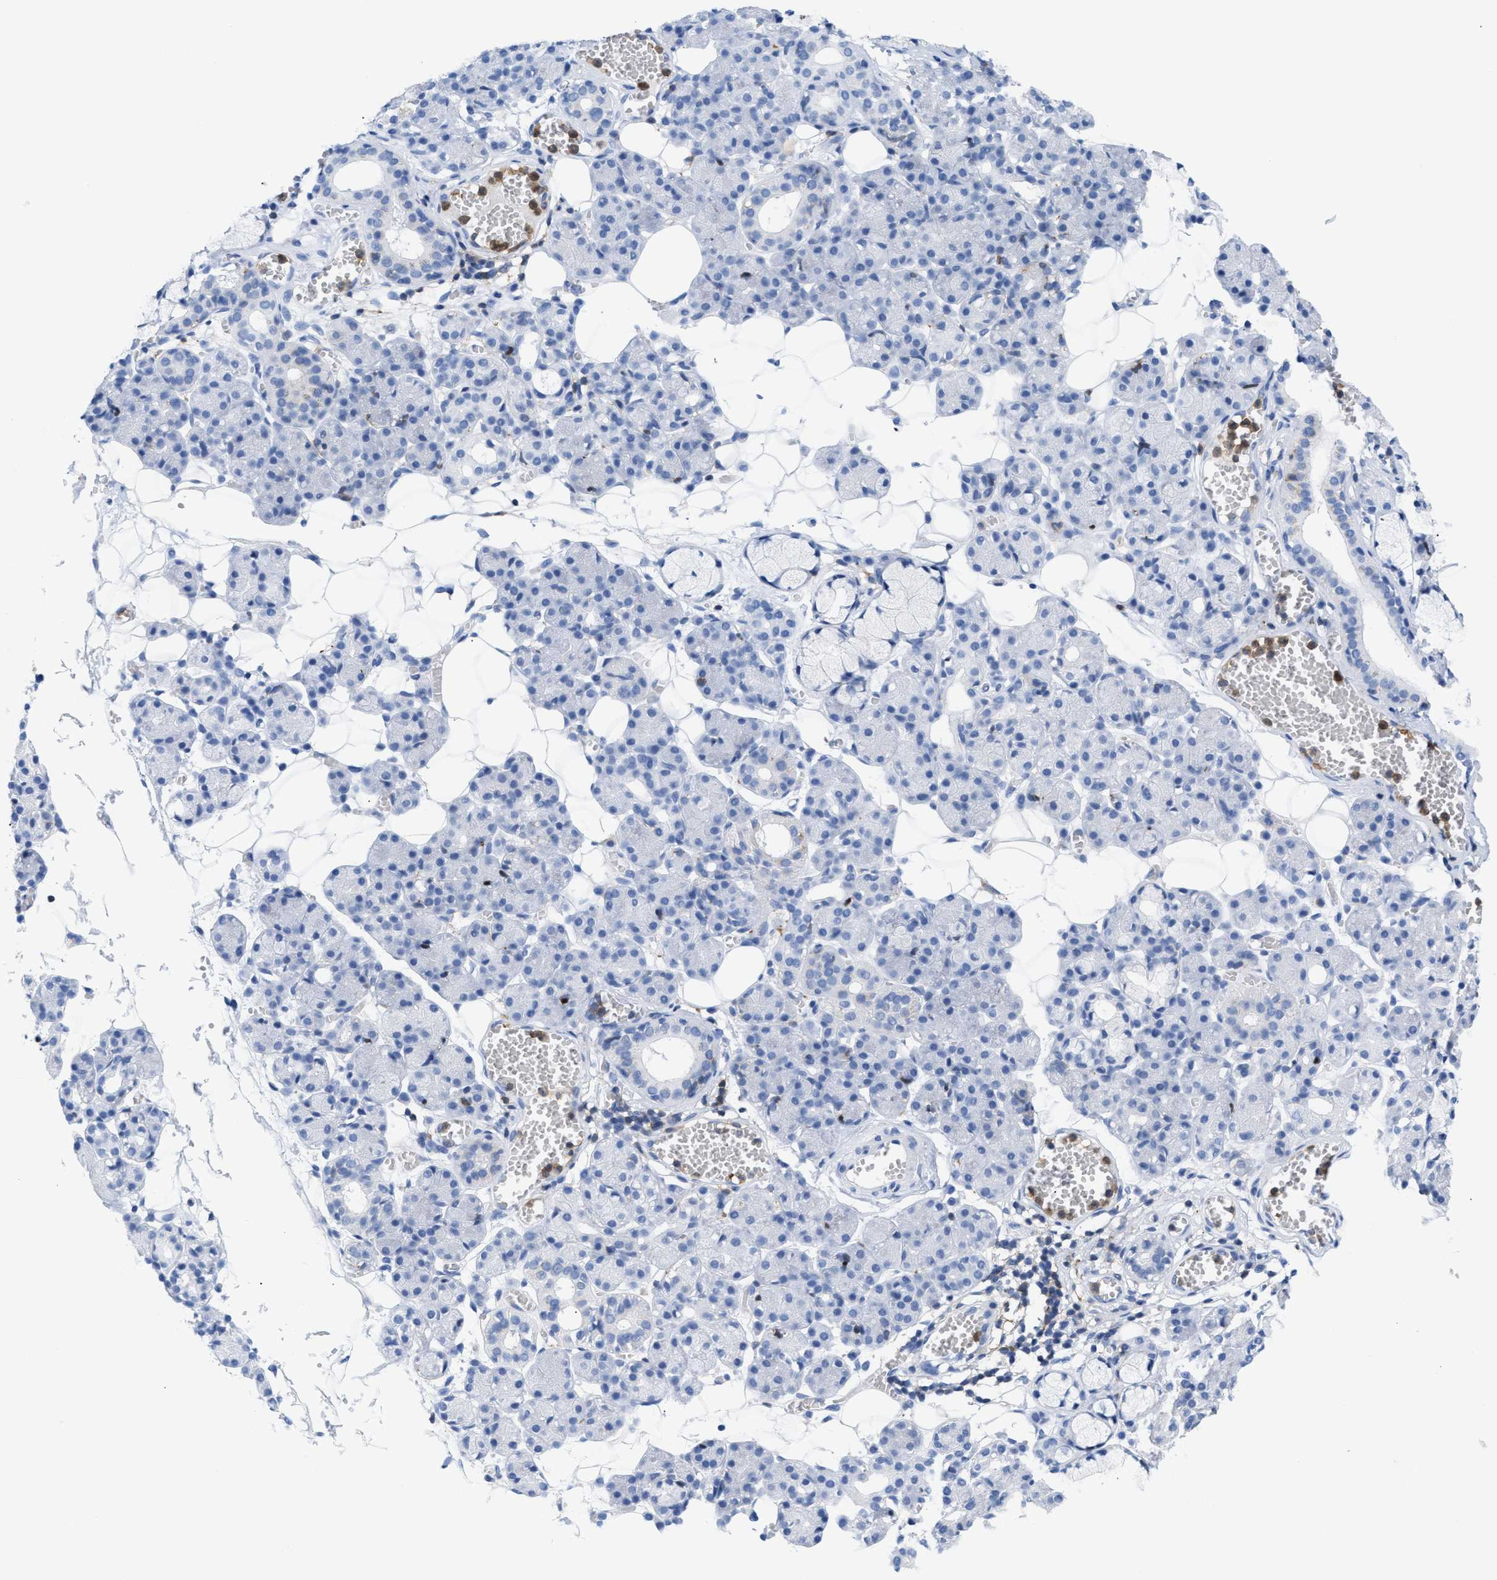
{"staining": {"intensity": "negative", "quantity": "none", "location": "none"}, "tissue": "salivary gland", "cell_type": "Glandular cells", "image_type": "normal", "snomed": [{"axis": "morphology", "description": "Normal tissue, NOS"}, {"axis": "topography", "description": "Salivary gland"}], "caption": "Glandular cells show no significant expression in benign salivary gland.", "gene": "LCP1", "patient": {"sex": "male", "age": 63}}